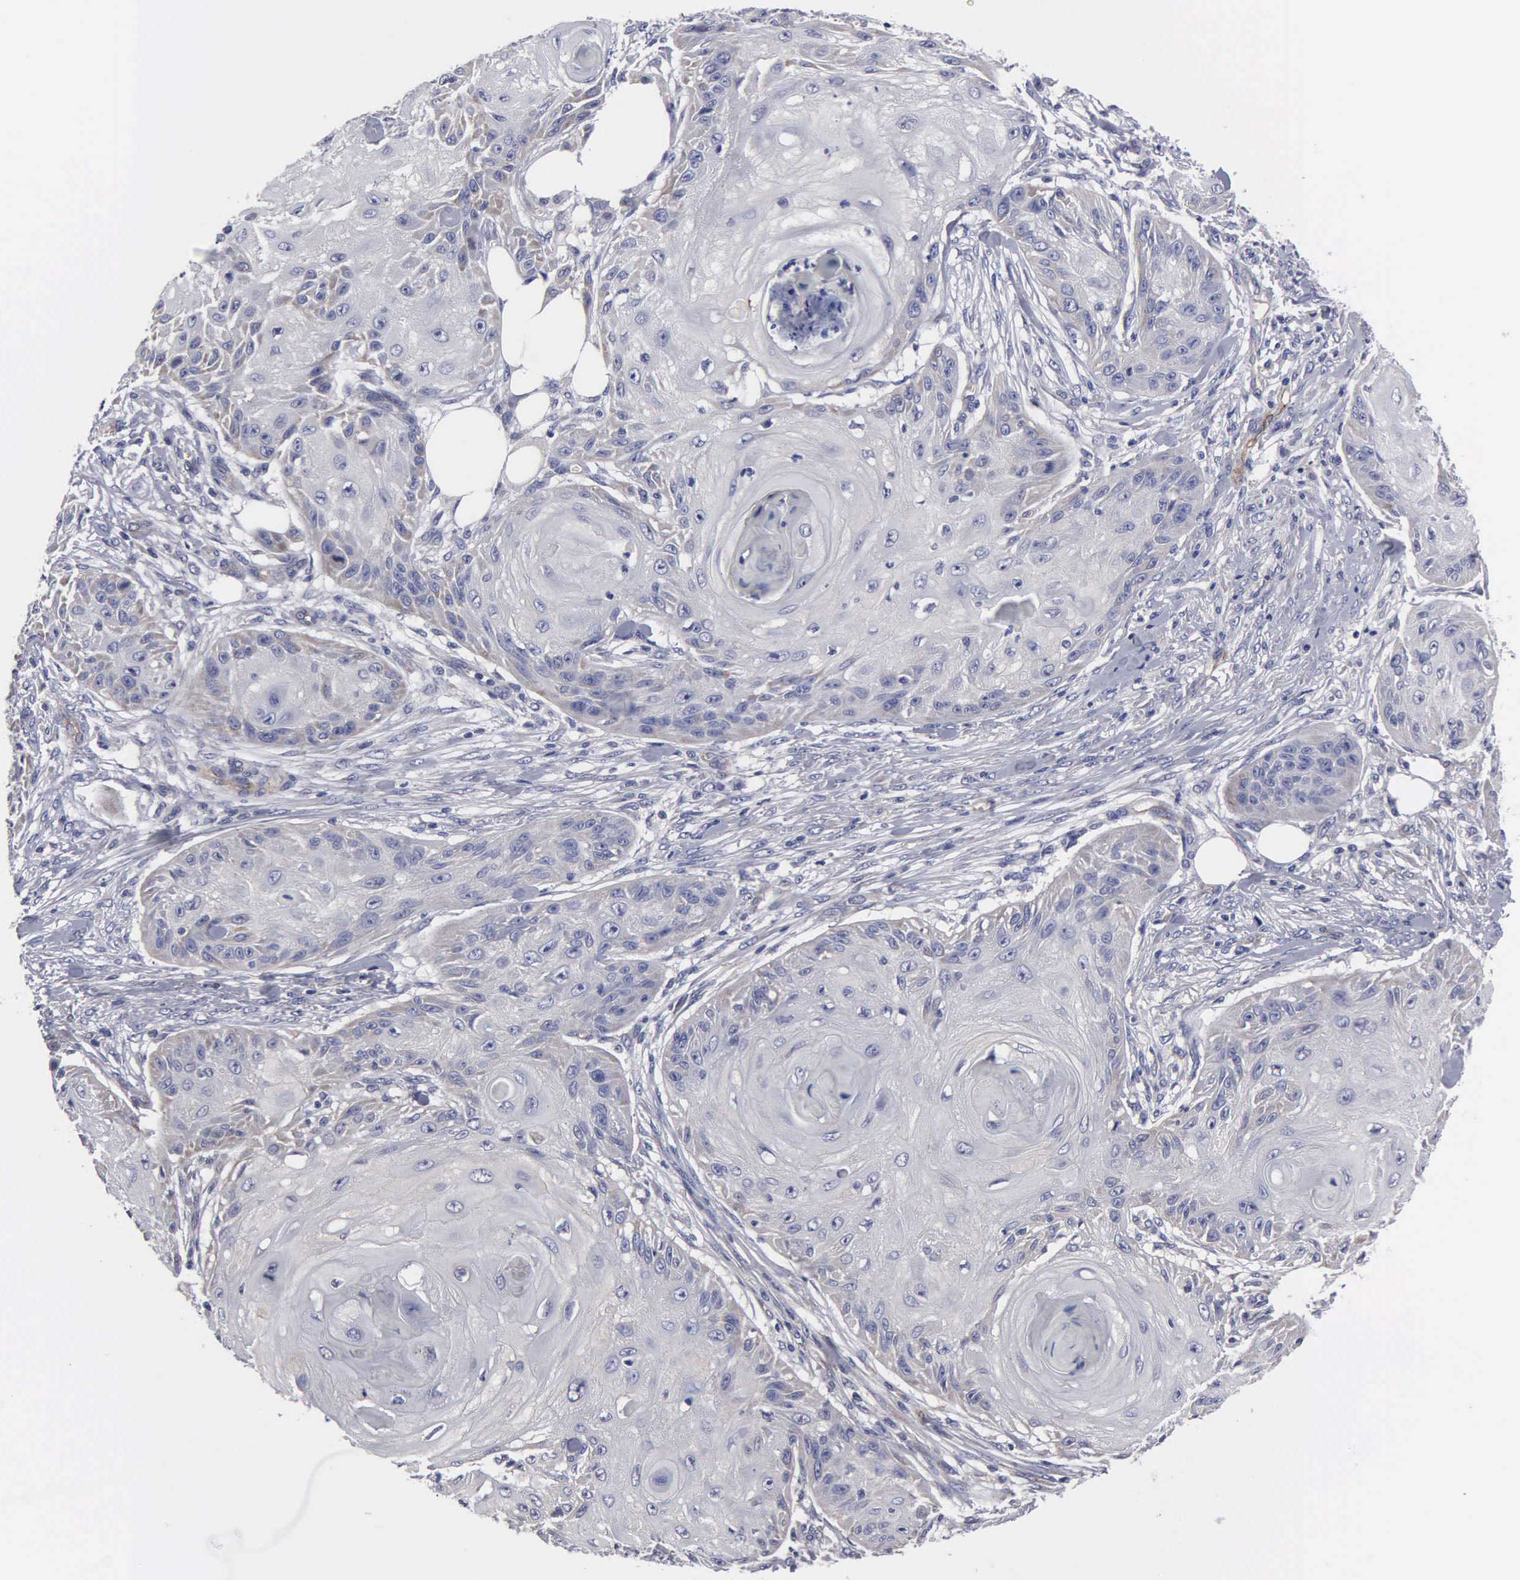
{"staining": {"intensity": "weak", "quantity": "<25%", "location": "cytoplasmic/membranous"}, "tissue": "skin cancer", "cell_type": "Tumor cells", "image_type": "cancer", "snomed": [{"axis": "morphology", "description": "Squamous cell carcinoma, NOS"}, {"axis": "topography", "description": "Skin"}], "caption": "Micrograph shows no significant protein positivity in tumor cells of skin squamous cell carcinoma.", "gene": "RDX", "patient": {"sex": "female", "age": 88}}